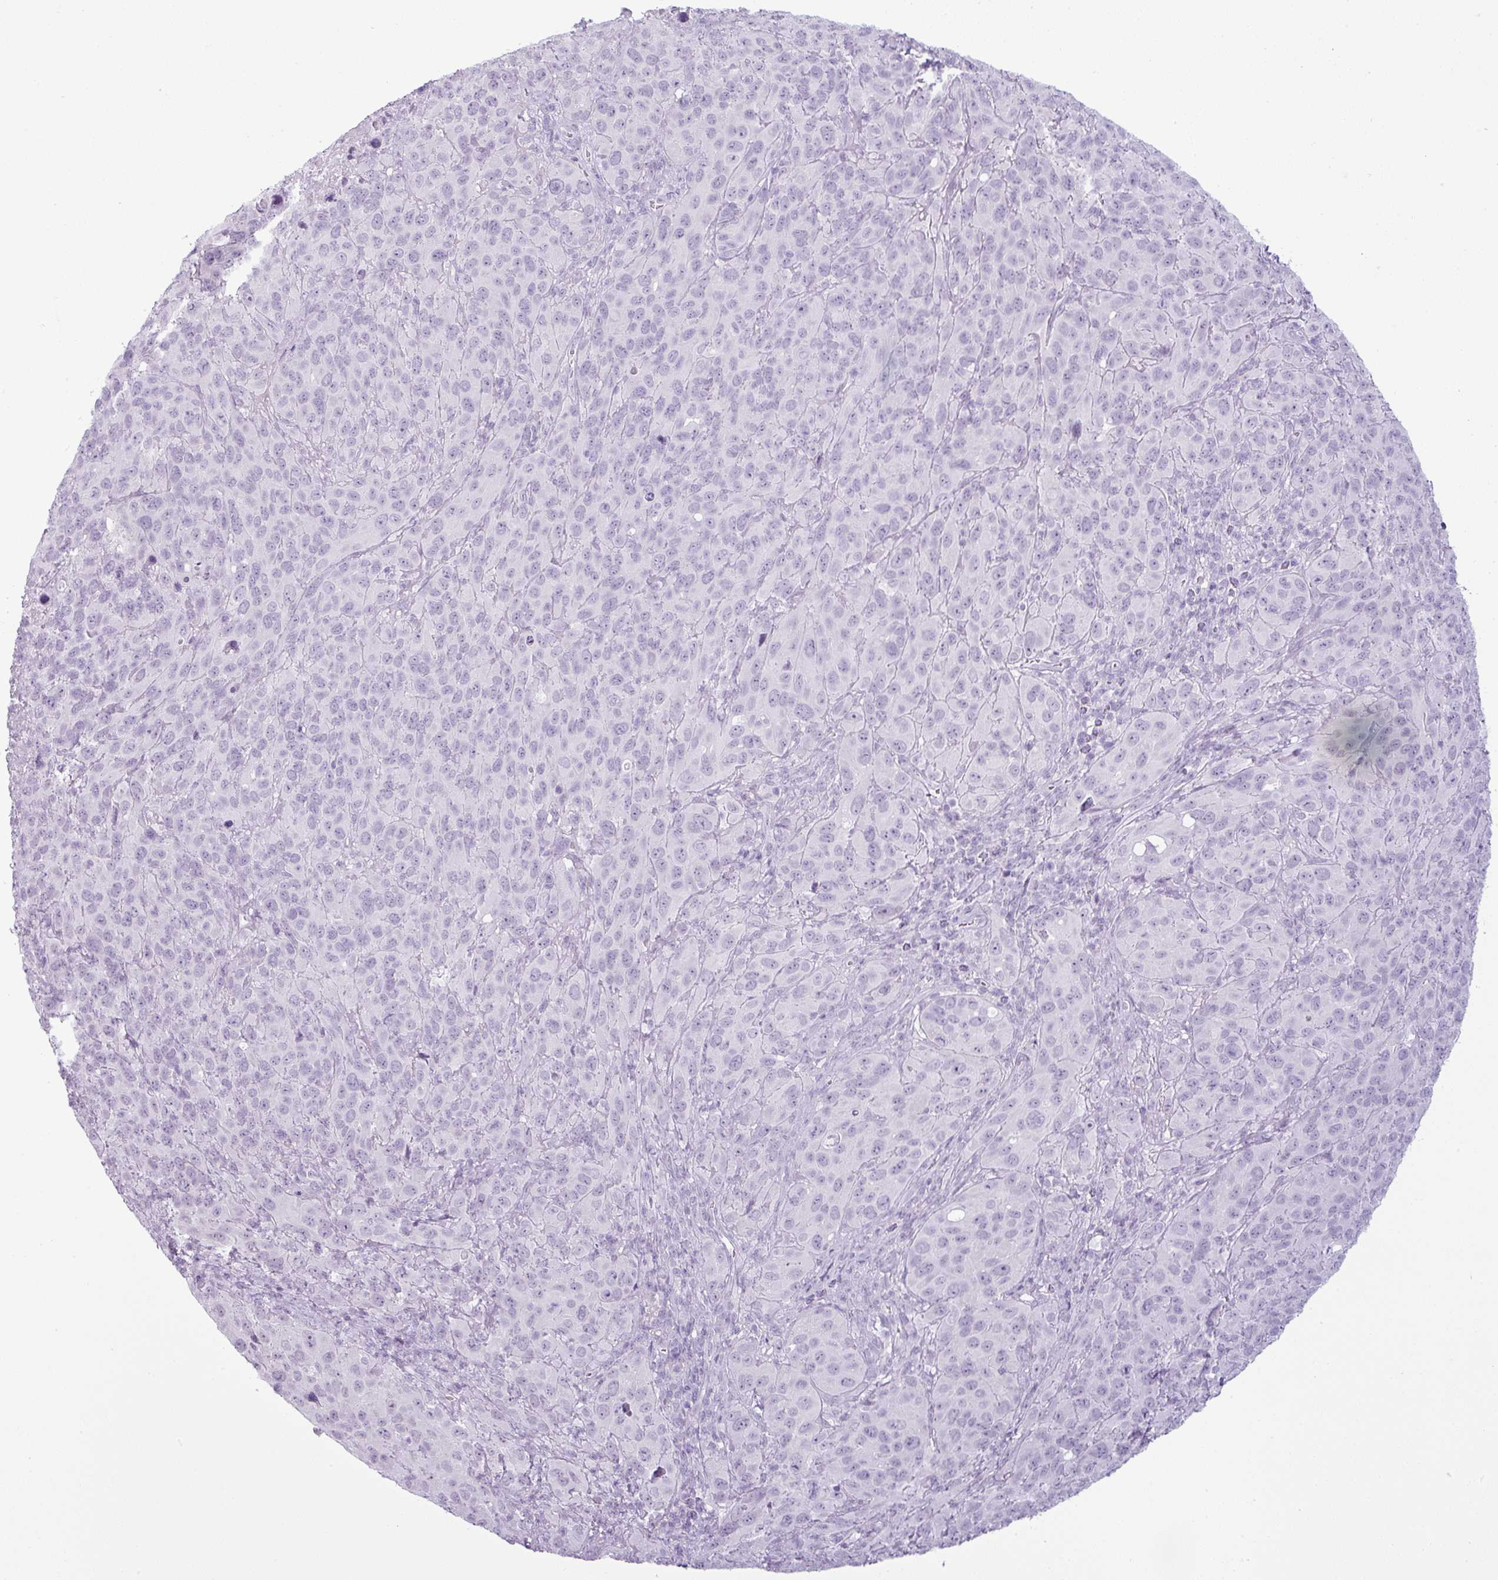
{"staining": {"intensity": "negative", "quantity": "none", "location": "none"}, "tissue": "cervical cancer", "cell_type": "Tumor cells", "image_type": "cancer", "snomed": [{"axis": "morphology", "description": "Squamous cell carcinoma, NOS"}, {"axis": "topography", "description": "Cervix"}], "caption": "Tumor cells are negative for brown protein staining in cervical cancer (squamous cell carcinoma). Brightfield microscopy of immunohistochemistry stained with DAB (3,3'-diaminobenzidine) (brown) and hematoxylin (blue), captured at high magnification.", "gene": "CDH16", "patient": {"sex": "female", "age": 51}}